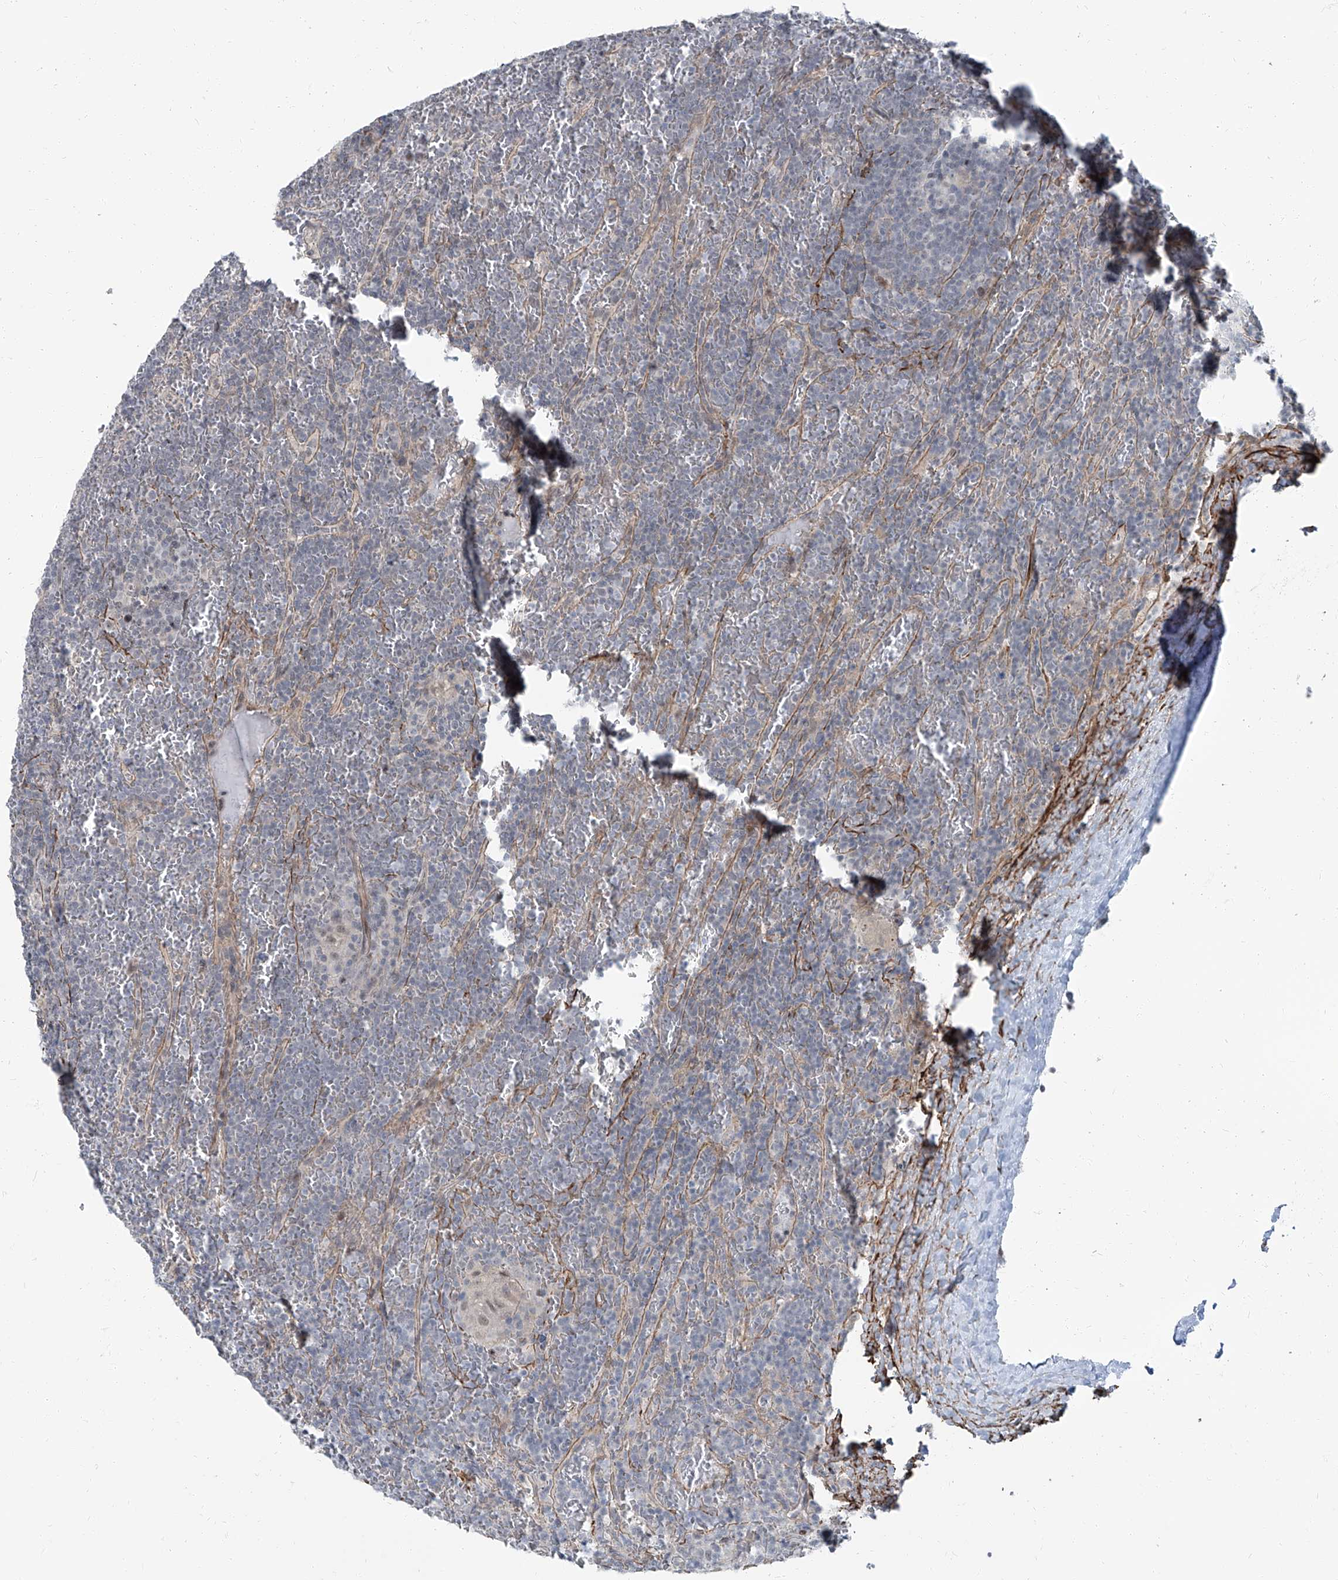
{"staining": {"intensity": "negative", "quantity": "none", "location": "none"}, "tissue": "lymphoma", "cell_type": "Tumor cells", "image_type": "cancer", "snomed": [{"axis": "morphology", "description": "Malignant lymphoma, non-Hodgkin's type, Low grade"}, {"axis": "topography", "description": "Spleen"}], "caption": "An immunohistochemistry micrograph of lymphoma is shown. There is no staining in tumor cells of lymphoma.", "gene": "TXLNB", "patient": {"sex": "female", "age": 19}}